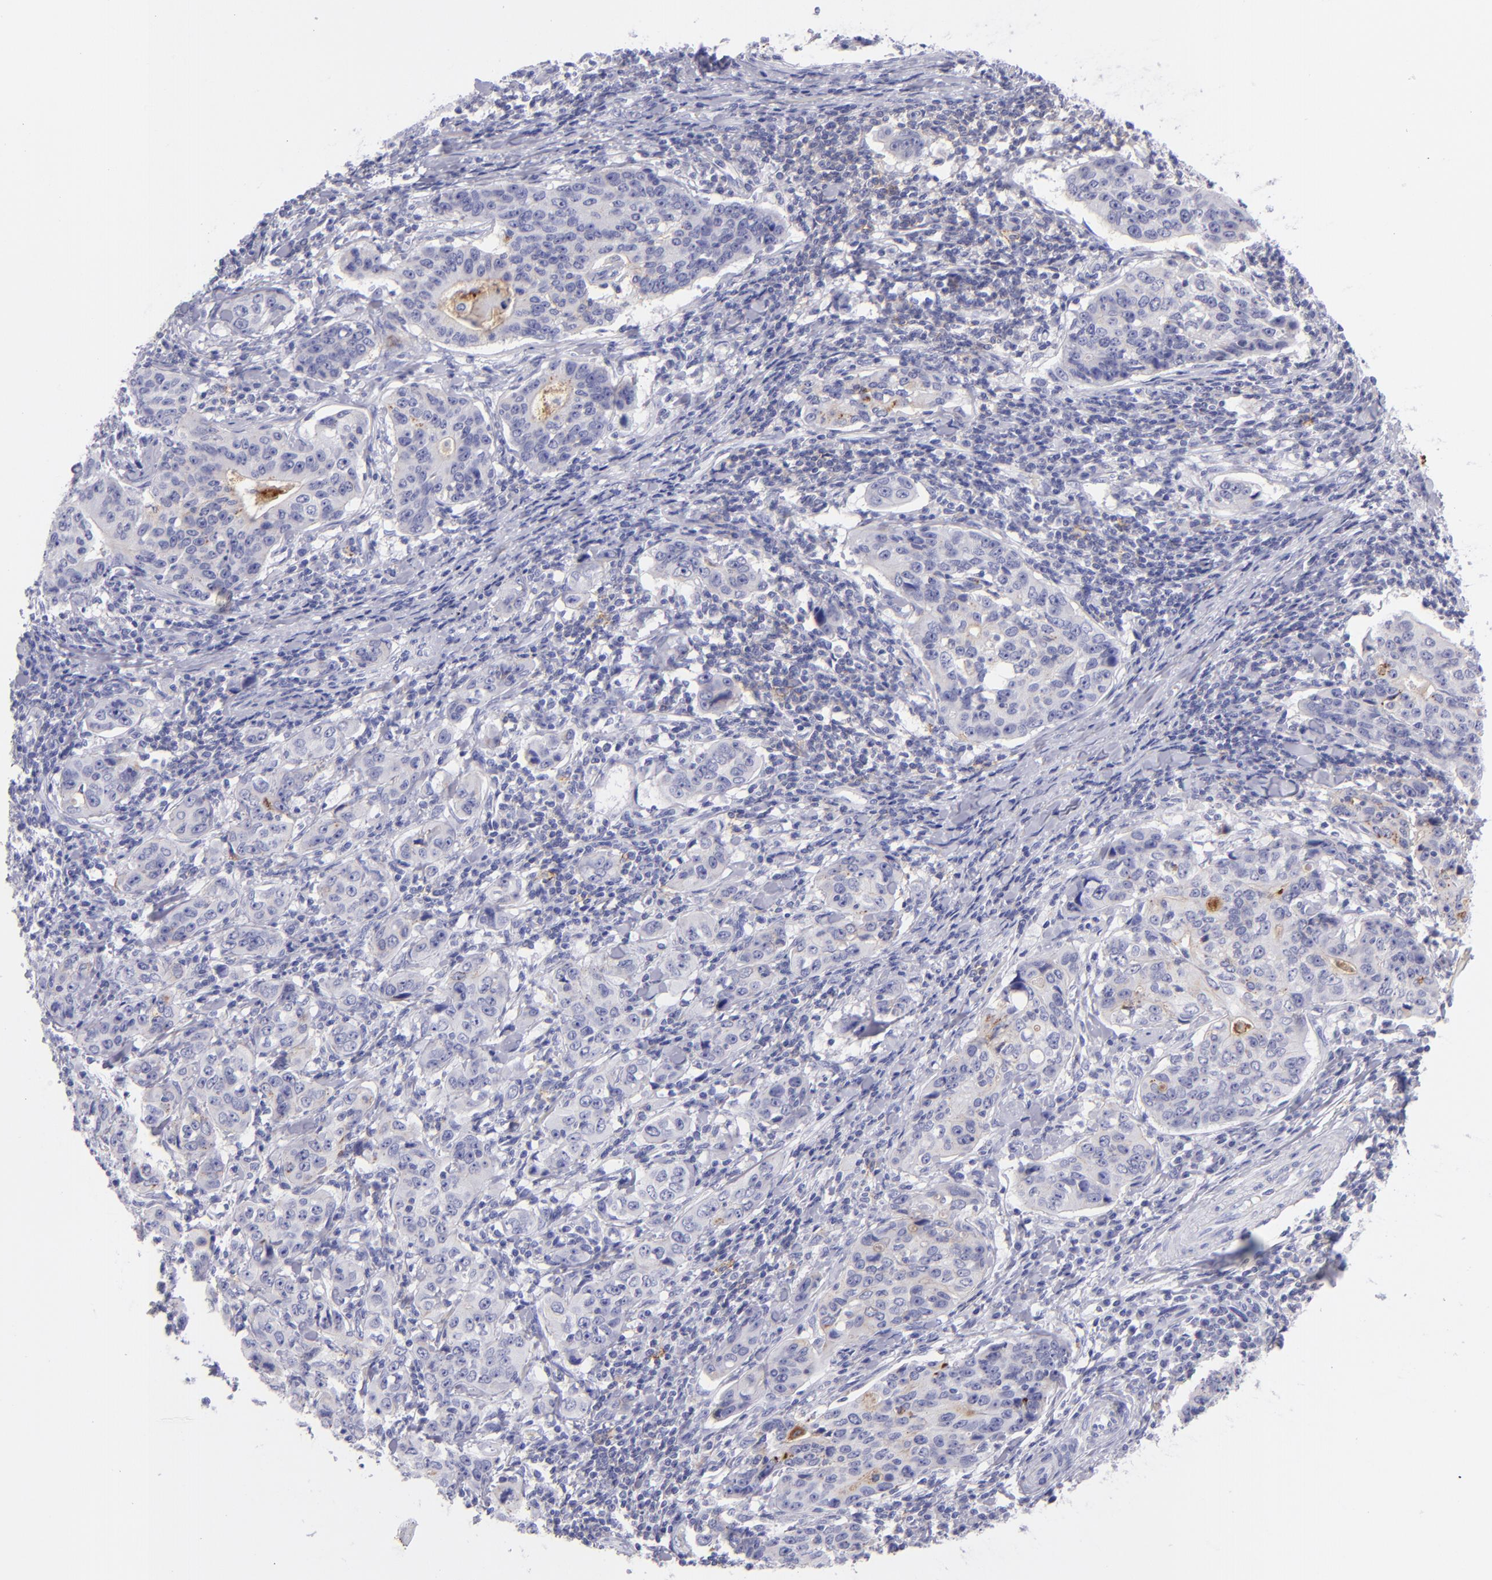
{"staining": {"intensity": "moderate", "quantity": "<25%", "location": "cytoplasmic/membranous"}, "tissue": "stomach cancer", "cell_type": "Tumor cells", "image_type": "cancer", "snomed": [{"axis": "morphology", "description": "Adenocarcinoma, NOS"}, {"axis": "topography", "description": "Esophagus"}, {"axis": "topography", "description": "Stomach"}], "caption": "Tumor cells exhibit moderate cytoplasmic/membranous expression in about <25% of cells in adenocarcinoma (stomach).", "gene": "CD82", "patient": {"sex": "male", "age": 74}}